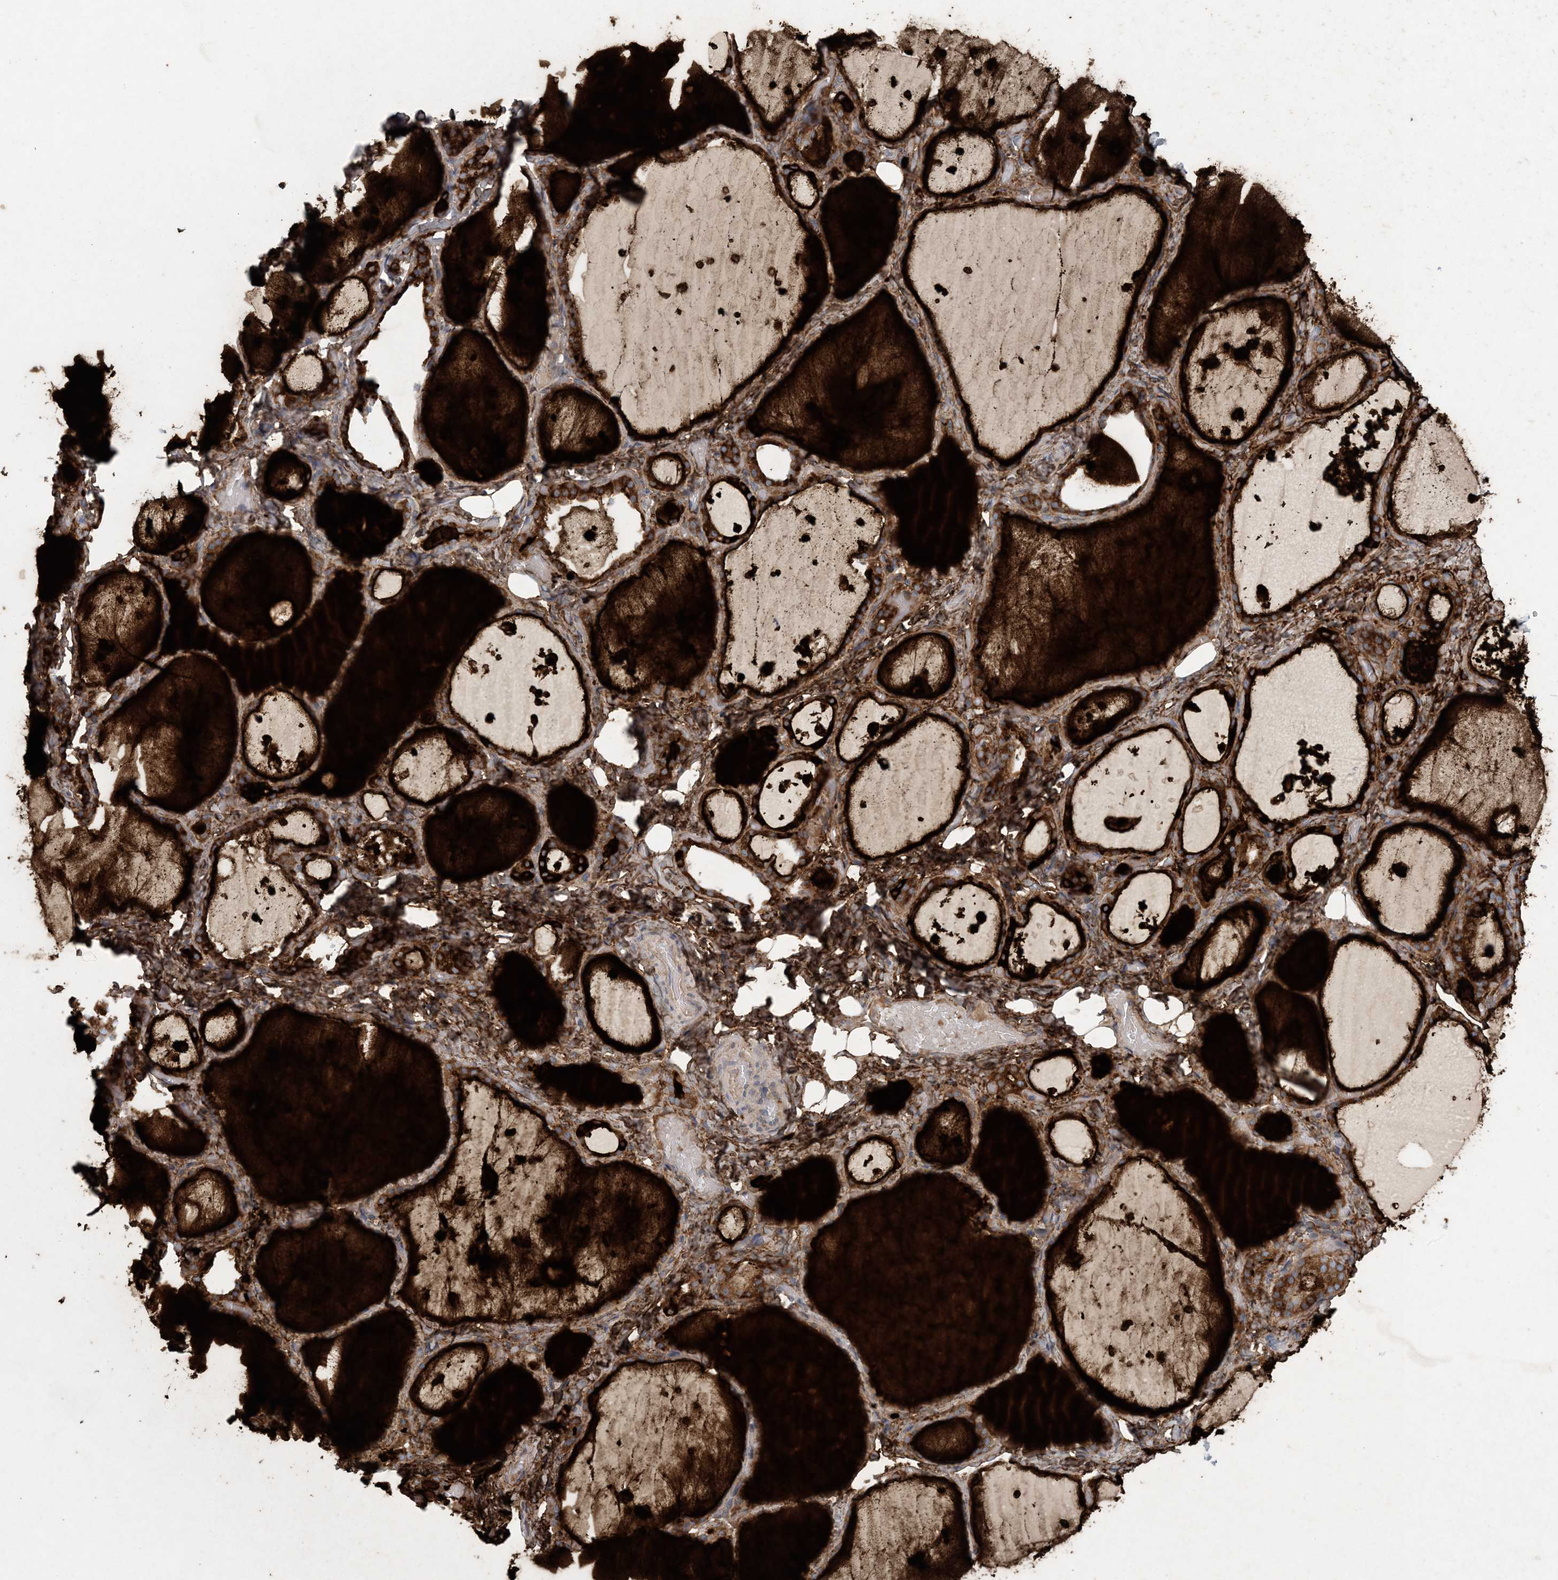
{"staining": {"intensity": "strong", "quantity": ">75%", "location": "cytoplasmic/membranous"}, "tissue": "thyroid gland", "cell_type": "Glandular cells", "image_type": "normal", "snomed": [{"axis": "morphology", "description": "Normal tissue, NOS"}, {"axis": "topography", "description": "Thyroid gland"}], "caption": "About >75% of glandular cells in normal thyroid gland exhibit strong cytoplasmic/membranous protein staining as visualized by brown immunohistochemical staining.", "gene": "HIKESHI", "patient": {"sex": "female", "age": 44}}